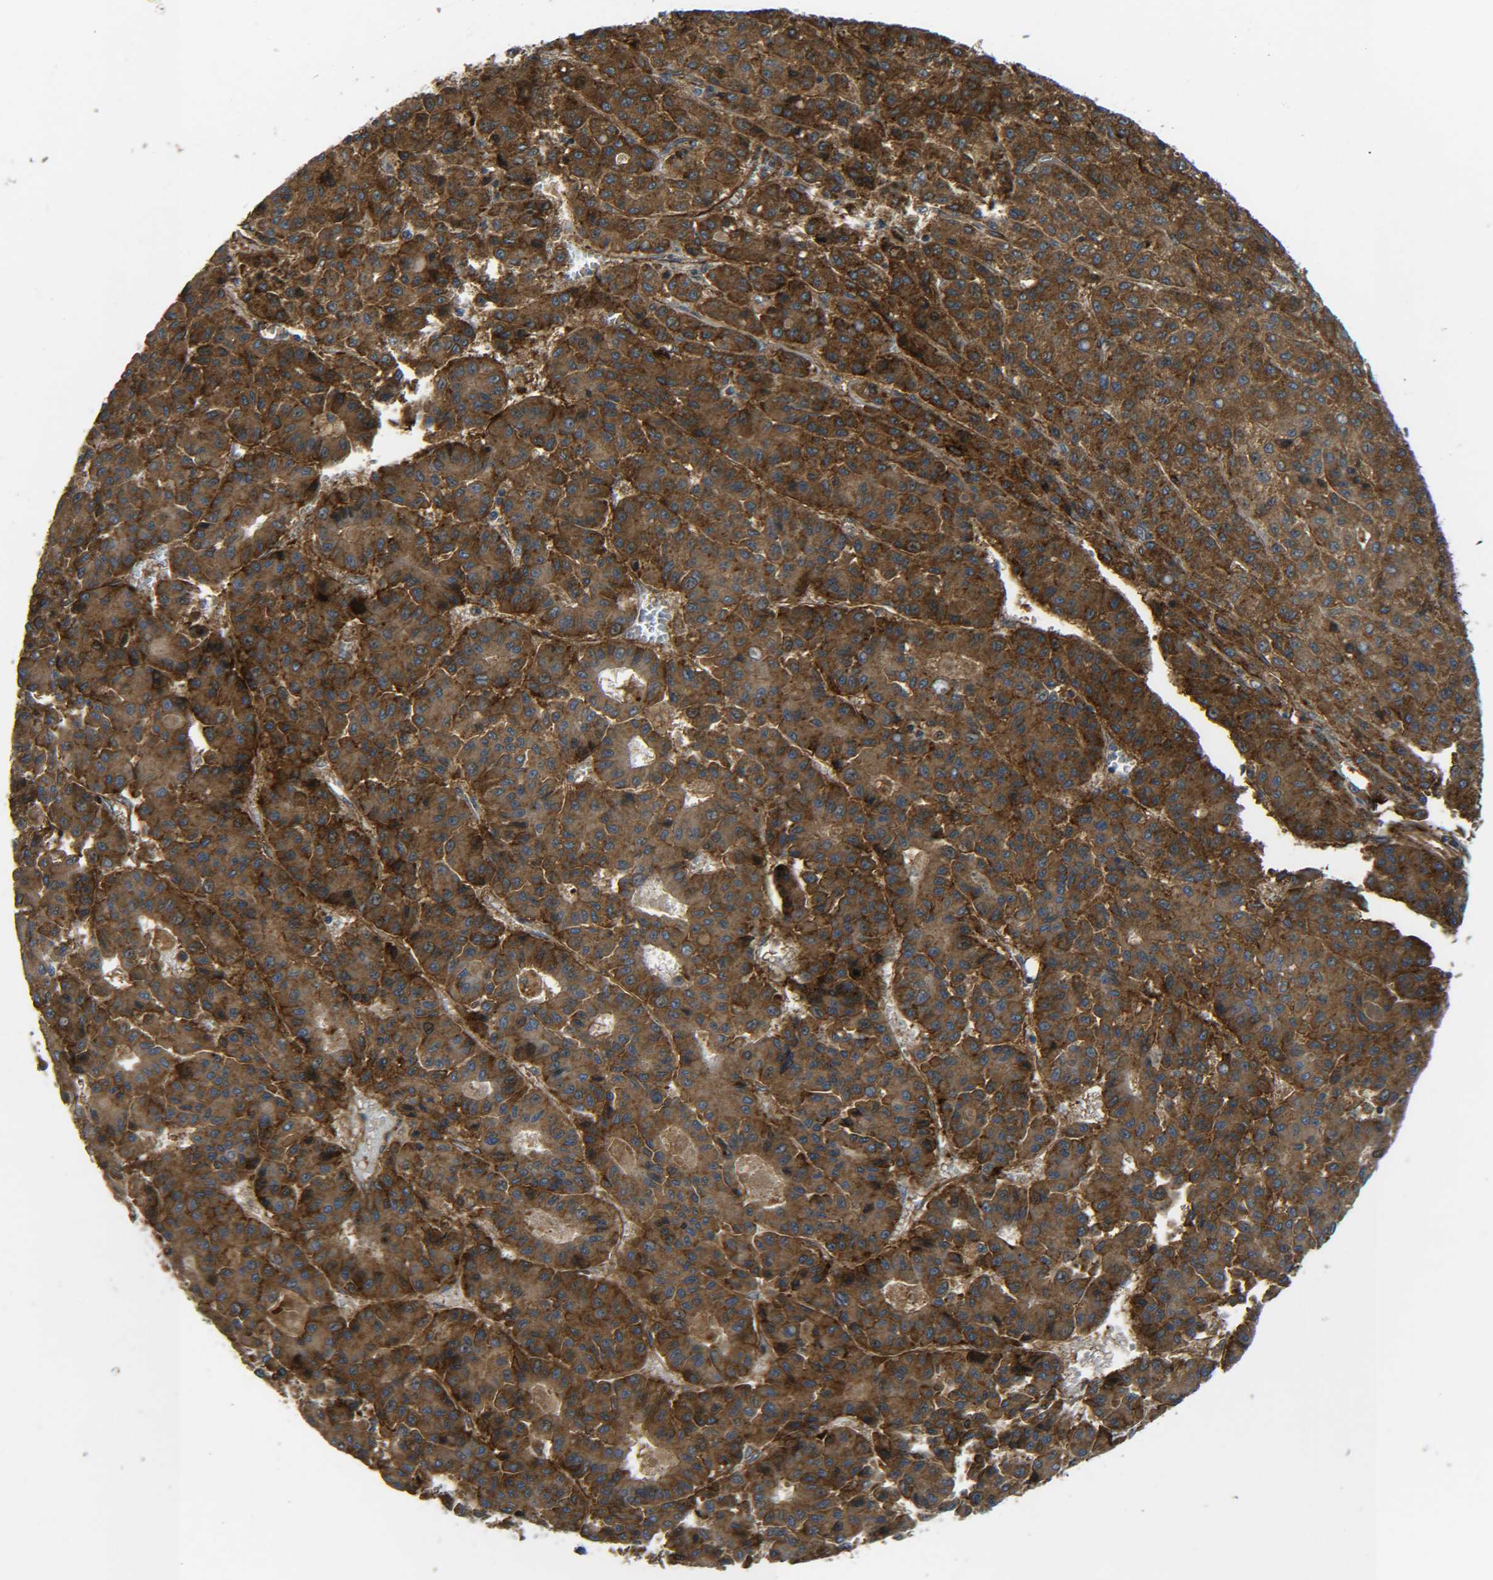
{"staining": {"intensity": "strong", "quantity": ">75%", "location": "cytoplasmic/membranous"}, "tissue": "liver cancer", "cell_type": "Tumor cells", "image_type": "cancer", "snomed": [{"axis": "morphology", "description": "Carcinoma, Hepatocellular, NOS"}, {"axis": "topography", "description": "Liver"}], "caption": "Liver cancer (hepatocellular carcinoma) stained with a brown dye shows strong cytoplasmic/membranous positive staining in about >75% of tumor cells.", "gene": "ECE1", "patient": {"sex": "male", "age": 70}}